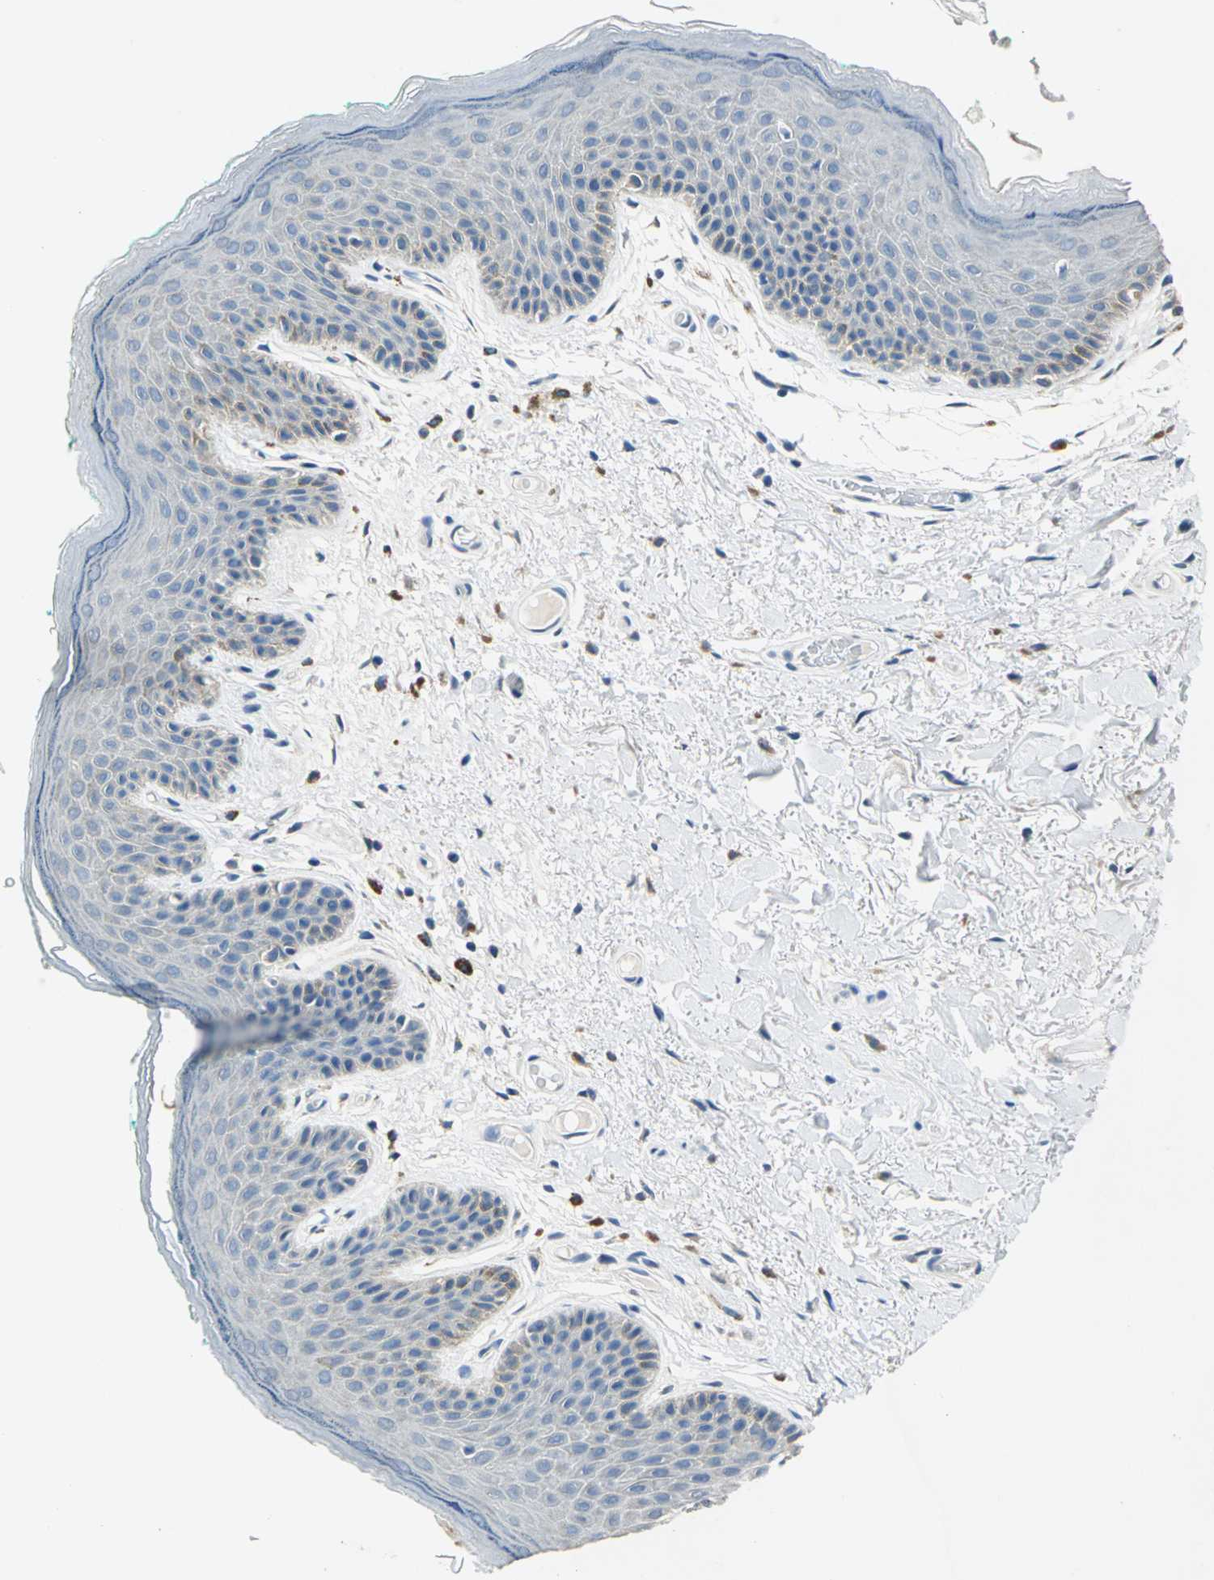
{"staining": {"intensity": "weak", "quantity": "<25%", "location": "cytoplasmic/membranous"}, "tissue": "skin", "cell_type": "Epidermal cells", "image_type": "normal", "snomed": [{"axis": "morphology", "description": "Normal tissue, NOS"}, {"axis": "topography", "description": "Anal"}], "caption": "Immunohistochemistry of normal skin demonstrates no staining in epidermal cells.", "gene": "RASD2", "patient": {"sex": "male", "age": 74}}